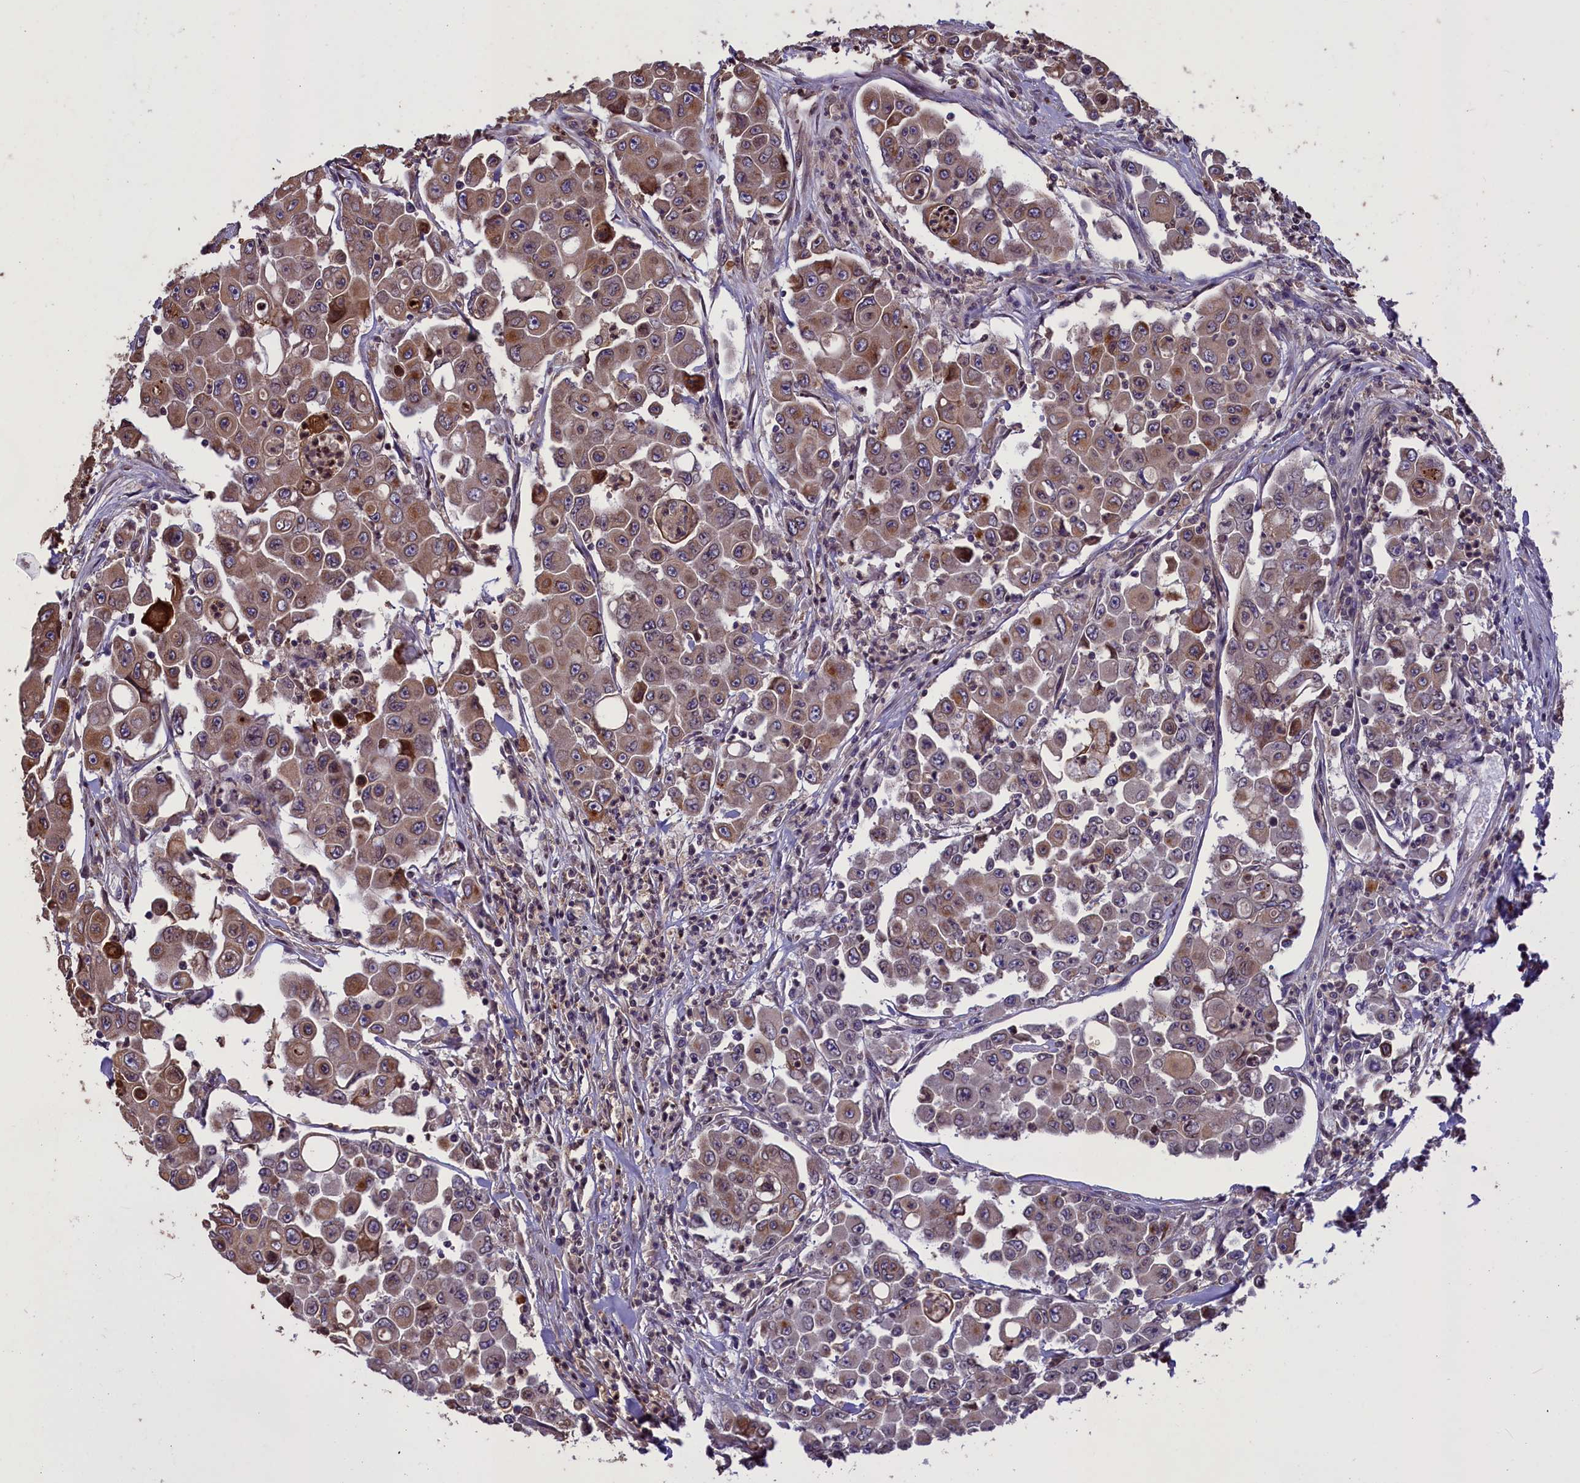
{"staining": {"intensity": "moderate", "quantity": "25%-75%", "location": "cytoplasmic/membranous"}, "tissue": "colorectal cancer", "cell_type": "Tumor cells", "image_type": "cancer", "snomed": [{"axis": "morphology", "description": "Adenocarcinoma, NOS"}, {"axis": "topography", "description": "Colon"}], "caption": "Protein expression analysis of human colorectal adenocarcinoma reveals moderate cytoplasmic/membranous staining in approximately 25%-75% of tumor cells.", "gene": "CCDC125", "patient": {"sex": "male", "age": 51}}